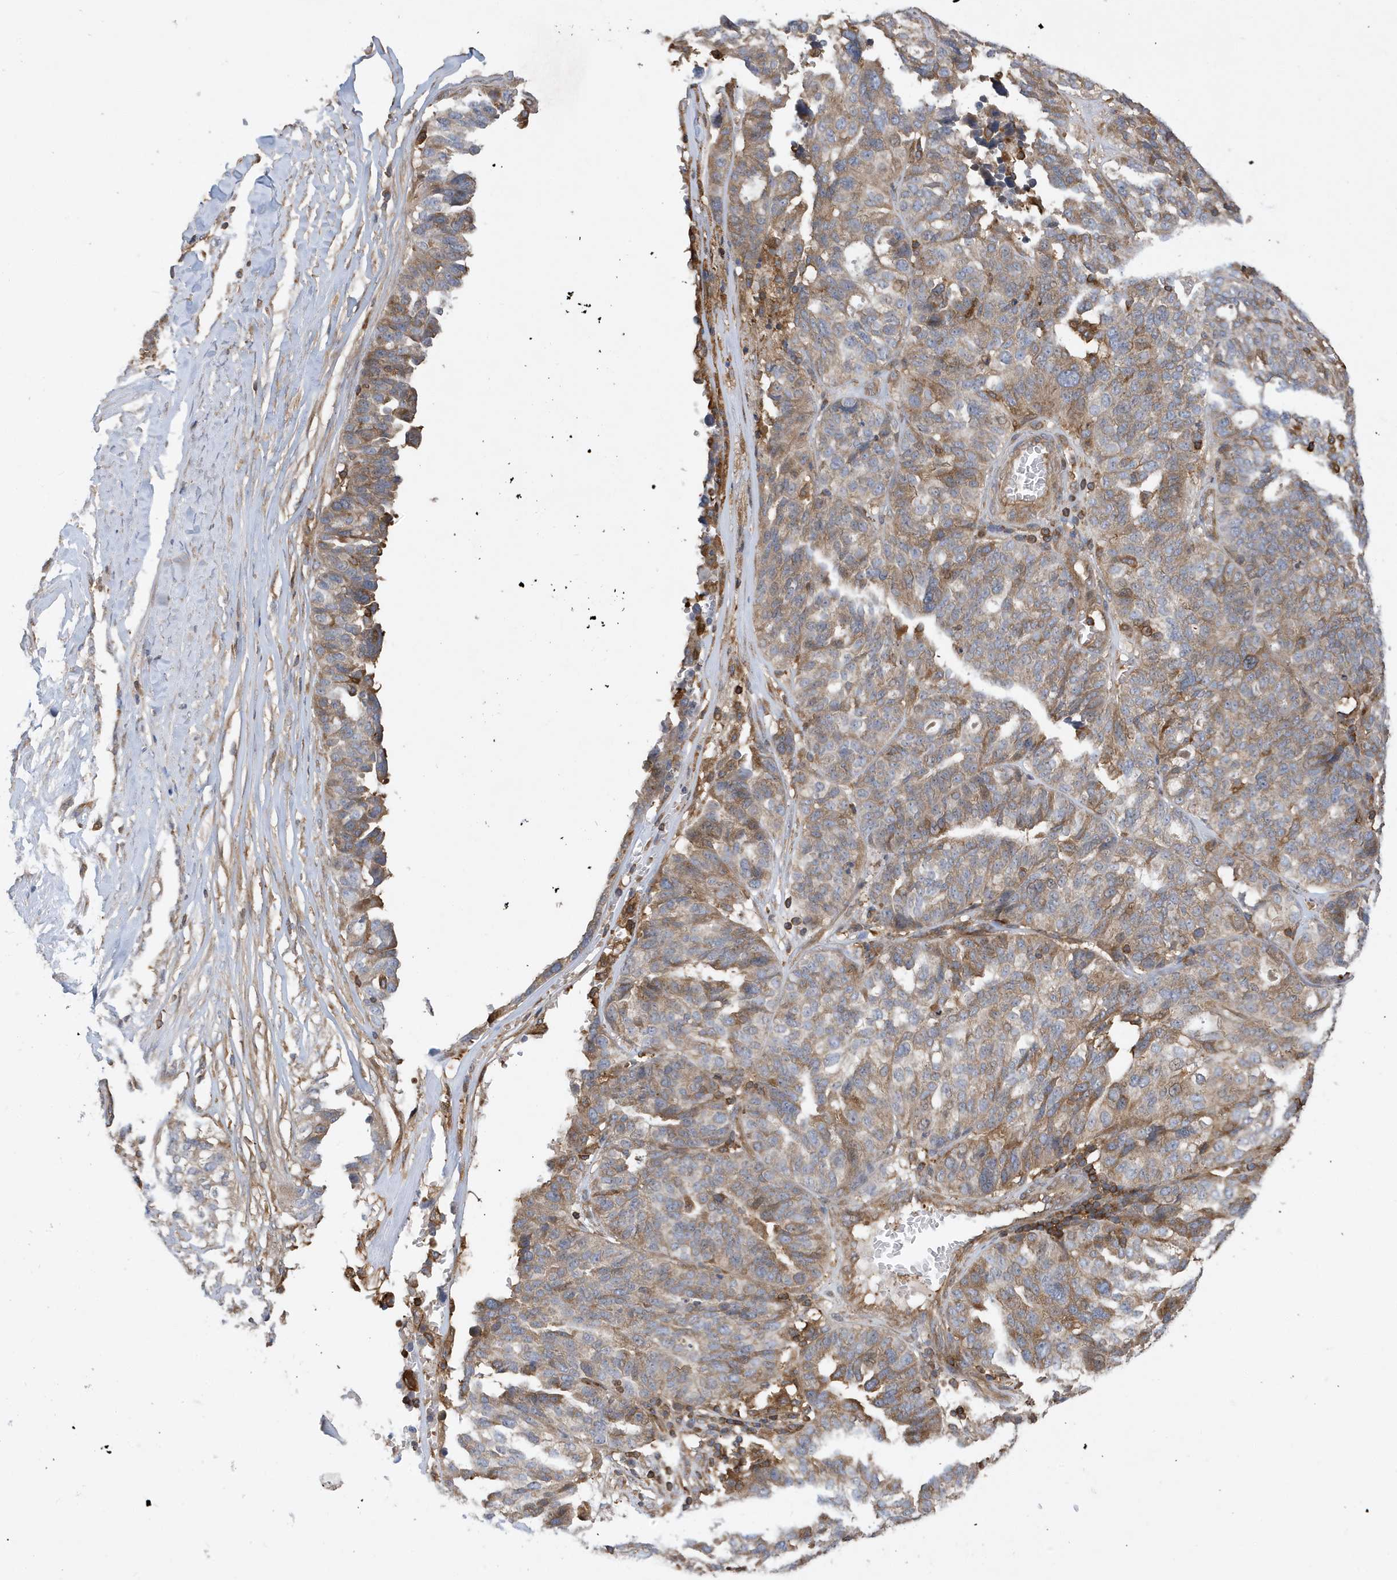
{"staining": {"intensity": "moderate", "quantity": "25%-75%", "location": "cytoplasmic/membranous"}, "tissue": "ovarian cancer", "cell_type": "Tumor cells", "image_type": "cancer", "snomed": [{"axis": "morphology", "description": "Cystadenocarcinoma, serous, NOS"}, {"axis": "topography", "description": "Ovary"}], "caption": "Immunohistochemical staining of human serous cystadenocarcinoma (ovarian) demonstrates moderate cytoplasmic/membranous protein staining in approximately 25%-75% of tumor cells.", "gene": "LAPTM4A", "patient": {"sex": "female", "age": 59}}